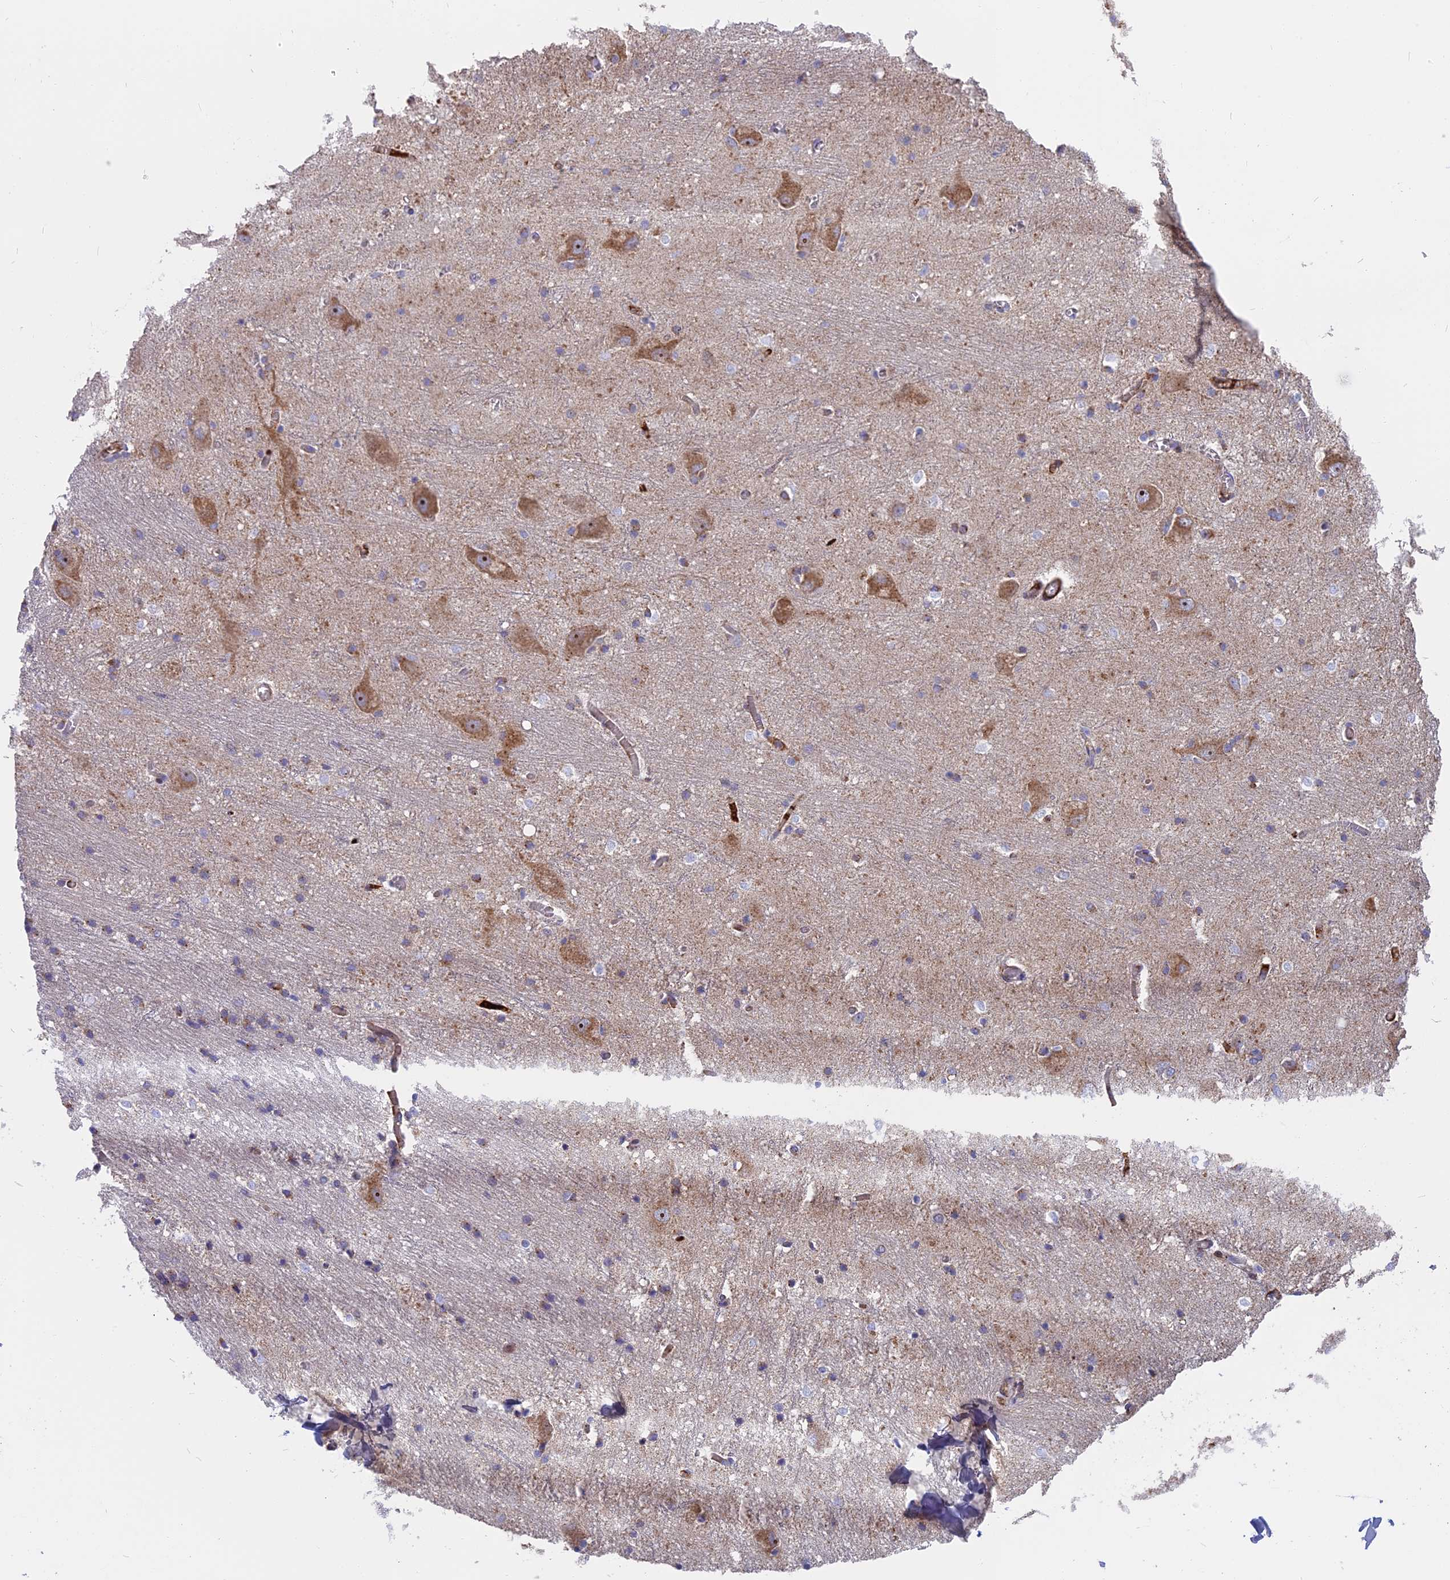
{"staining": {"intensity": "negative", "quantity": "none", "location": "none"}, "tissue": "caudate", "cell_type": "Glial cells", "image_type": "normal", "snomed": [{"axis": "morphology", "description": "Normal tissue, NOS"}, {"axis": "topography", "description": "Lateral ventricle wall"}], "caption": "The image reveals no significant expression in glial cells of caudate. (Stains: DAB IHC with hematoxylin counter stain, Microscopy: brightfield microscopy at high magnification).", "gene": "DTWD1", "patient": {"sex": "male", "age": 37}}